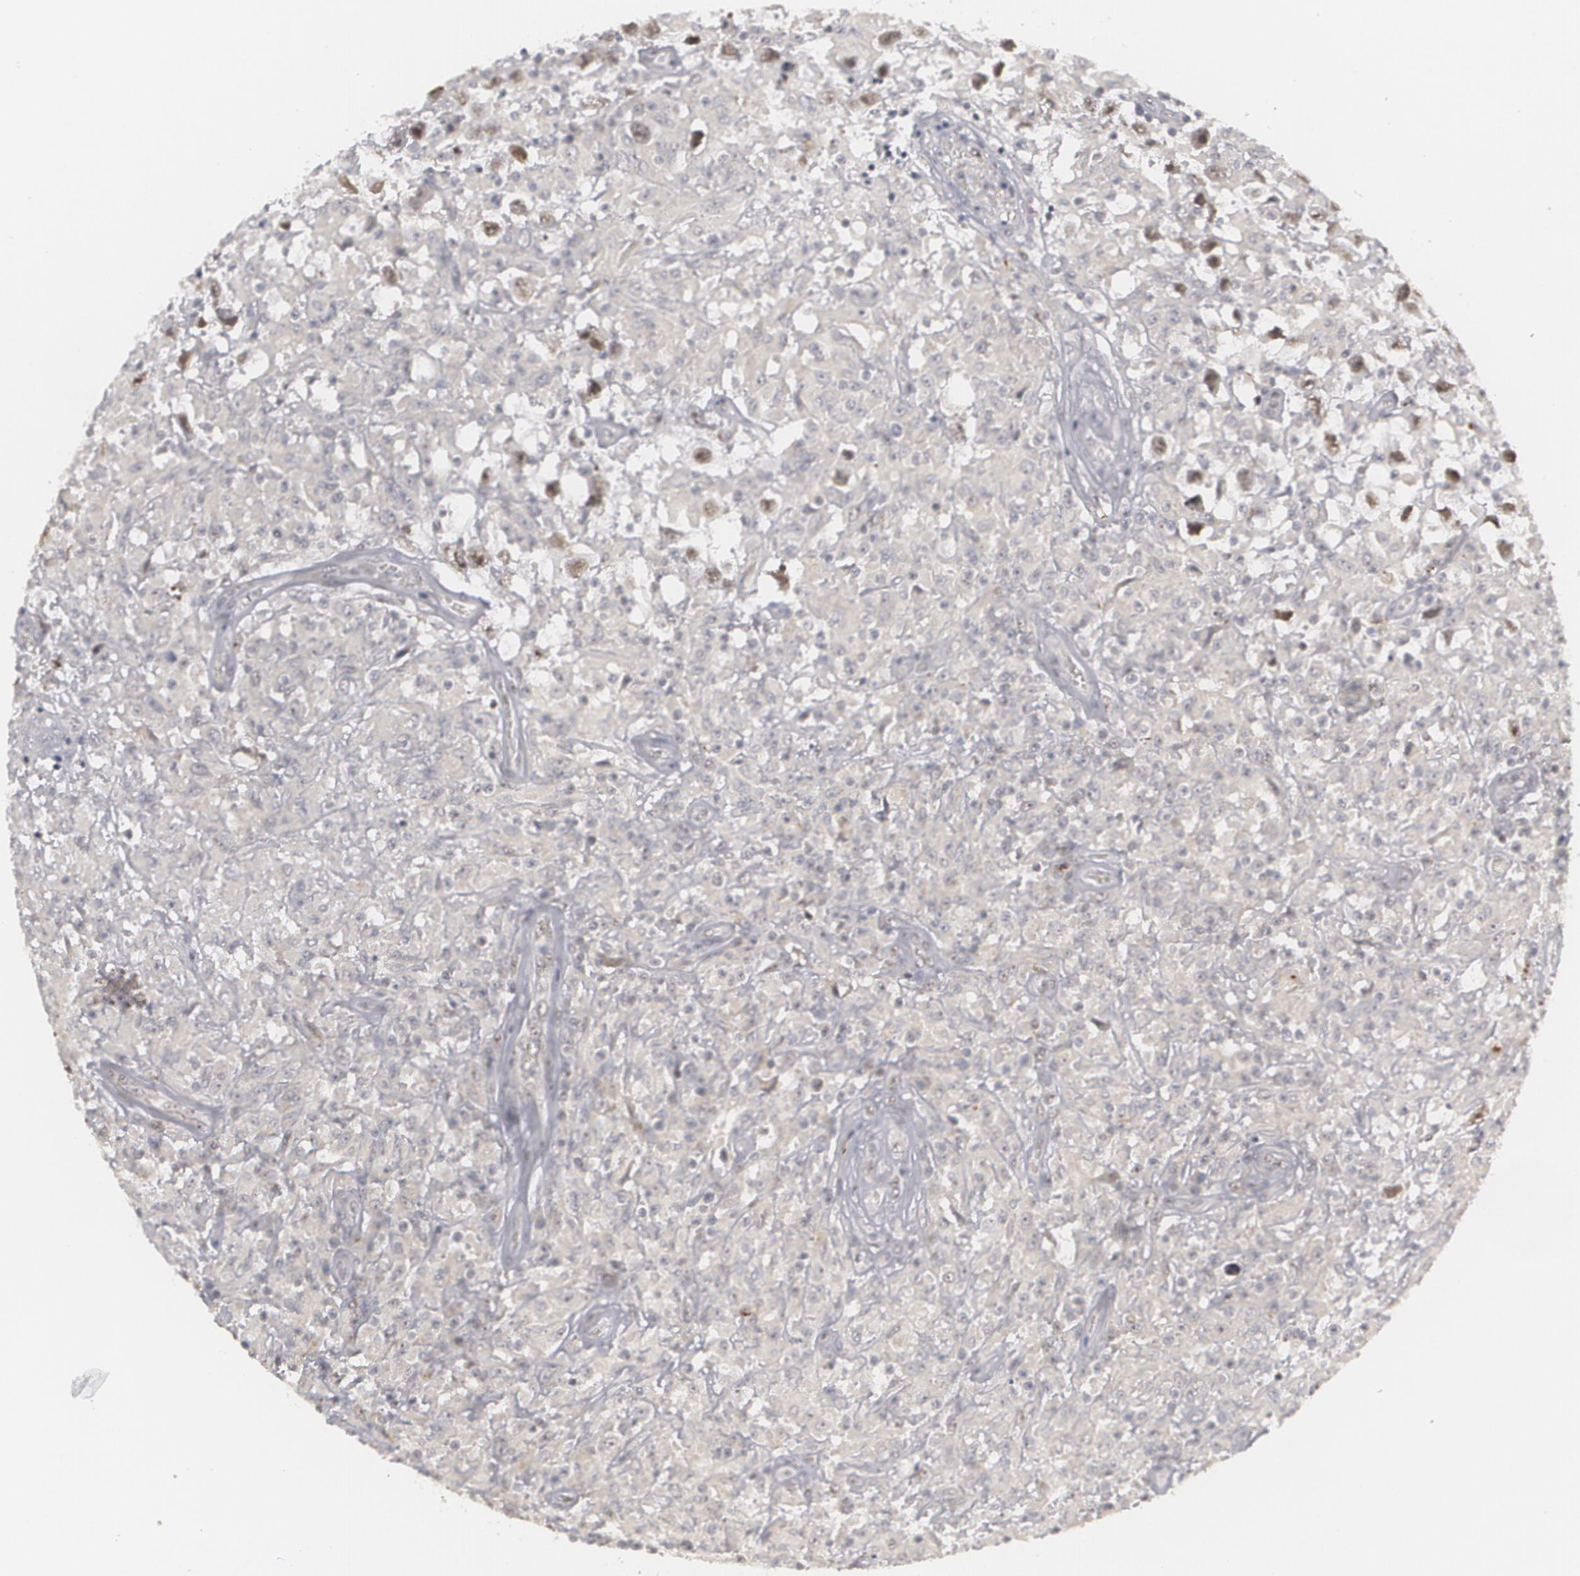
{"staining": {"intensity": "negative", "quantity": "none", "location": "none"}, "tissue": "testis cancer", "cell_type": "Tumor cells", "image_type": "cancer", "snomed": [{"axis": "morphology", "description": "Seminoma, NOS"}, {"axis": "topography", "description": "Testis"}], "caption": "Tumor cells are negative for protein expression in human seminoma (testis).", "gene": "RRP7A", "patient": {"sex": "male", "age": 34}}